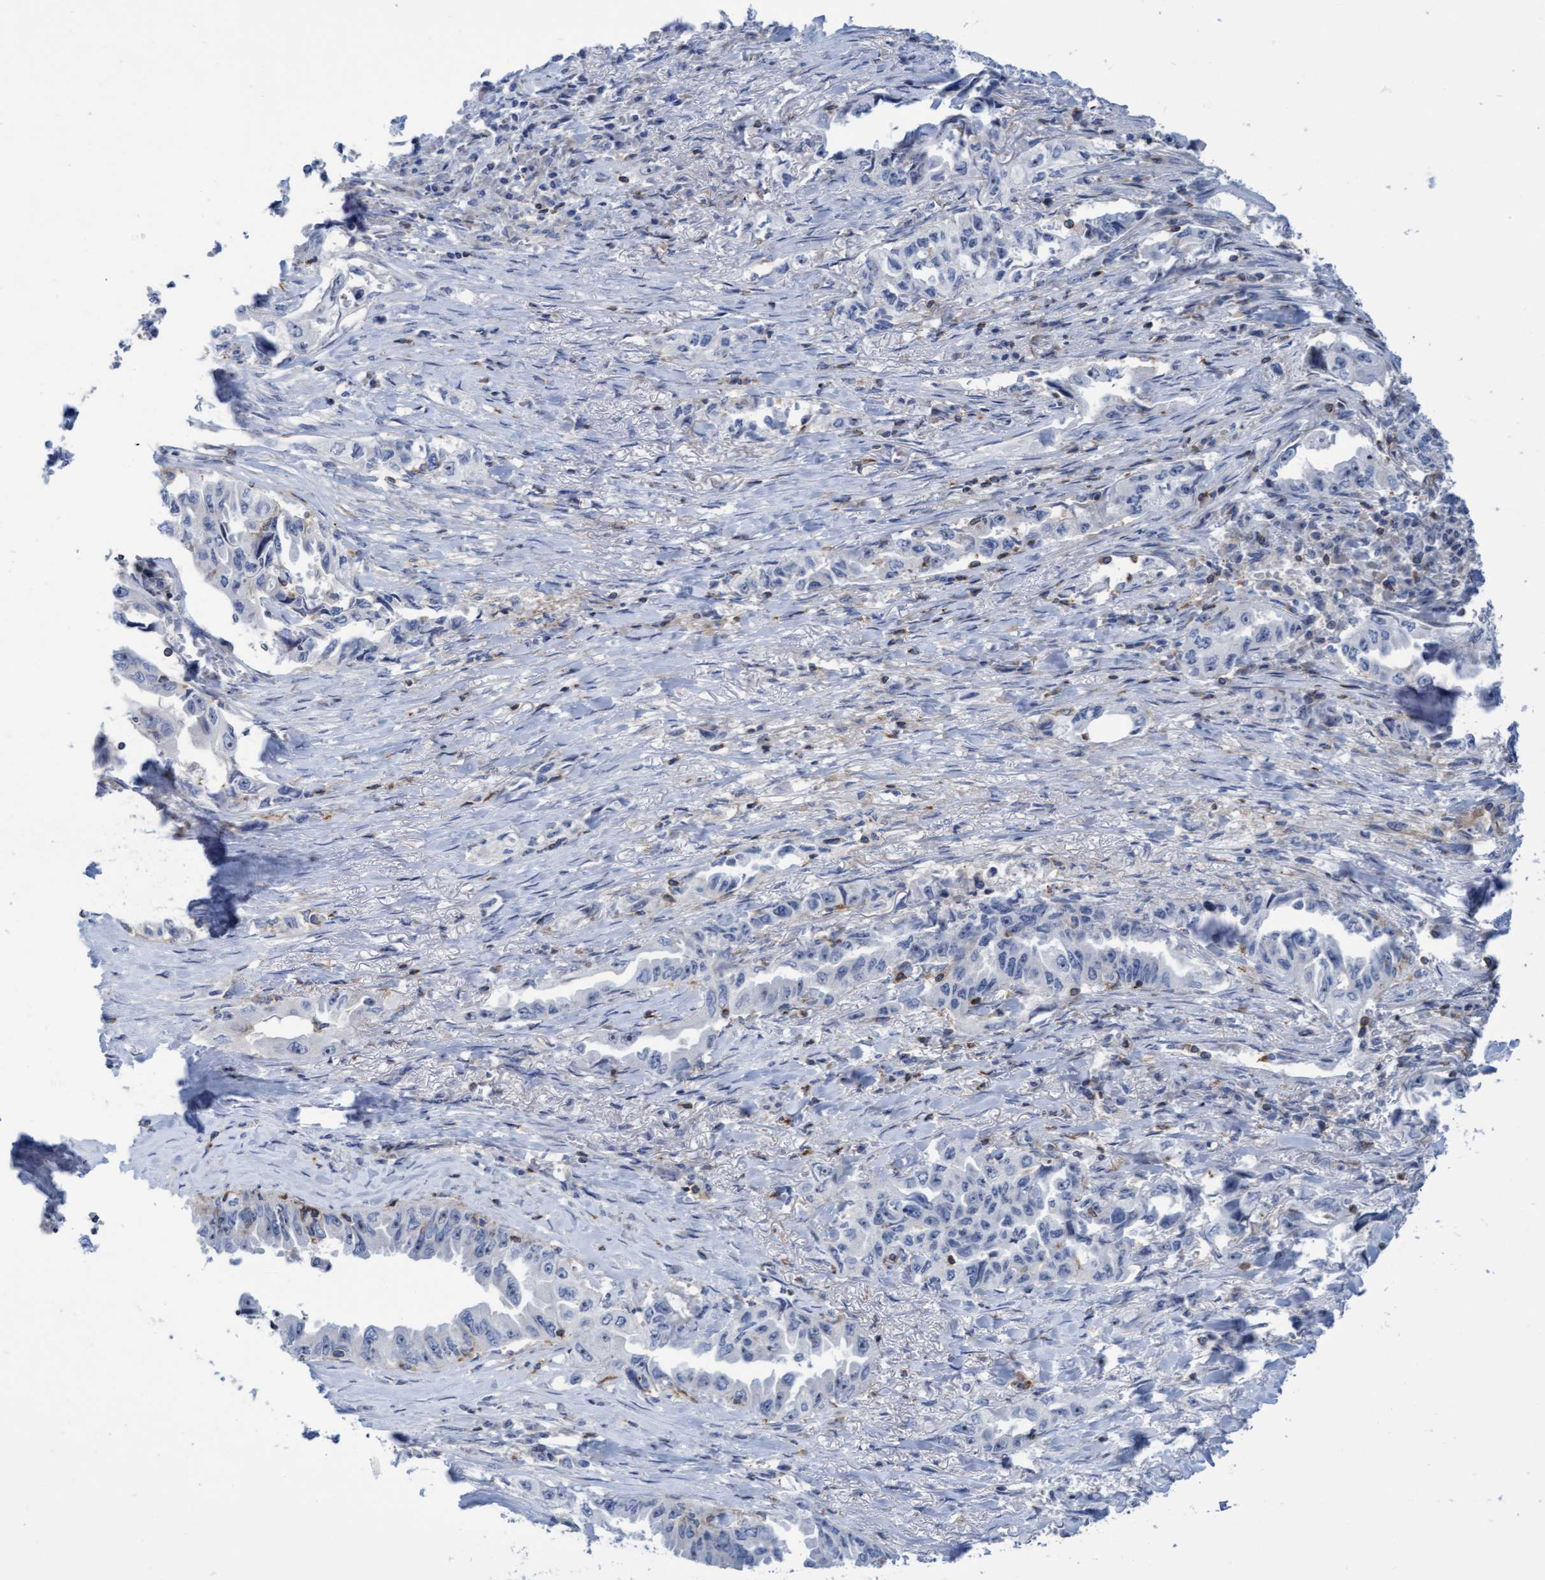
{"staining": {"intensity": "negative", "quantity": "none", "location": "none"}, "tissue": "lung cancer", "cell_type": "Tumor cells", "image_type": "cancer", "snomed": [{"axis": "morphology", "description": "Adenocarcinoma, NOS"}, {"axis": "topography", "description": "Lung"}], "caption": "Immunohistochemistry image of neoplastic tissue: human lung cancer stained with DAB shows no significant protein staining in tumor cells.", "gene": "FNBP1", "patient": {"sex": "female", "age": 51}}